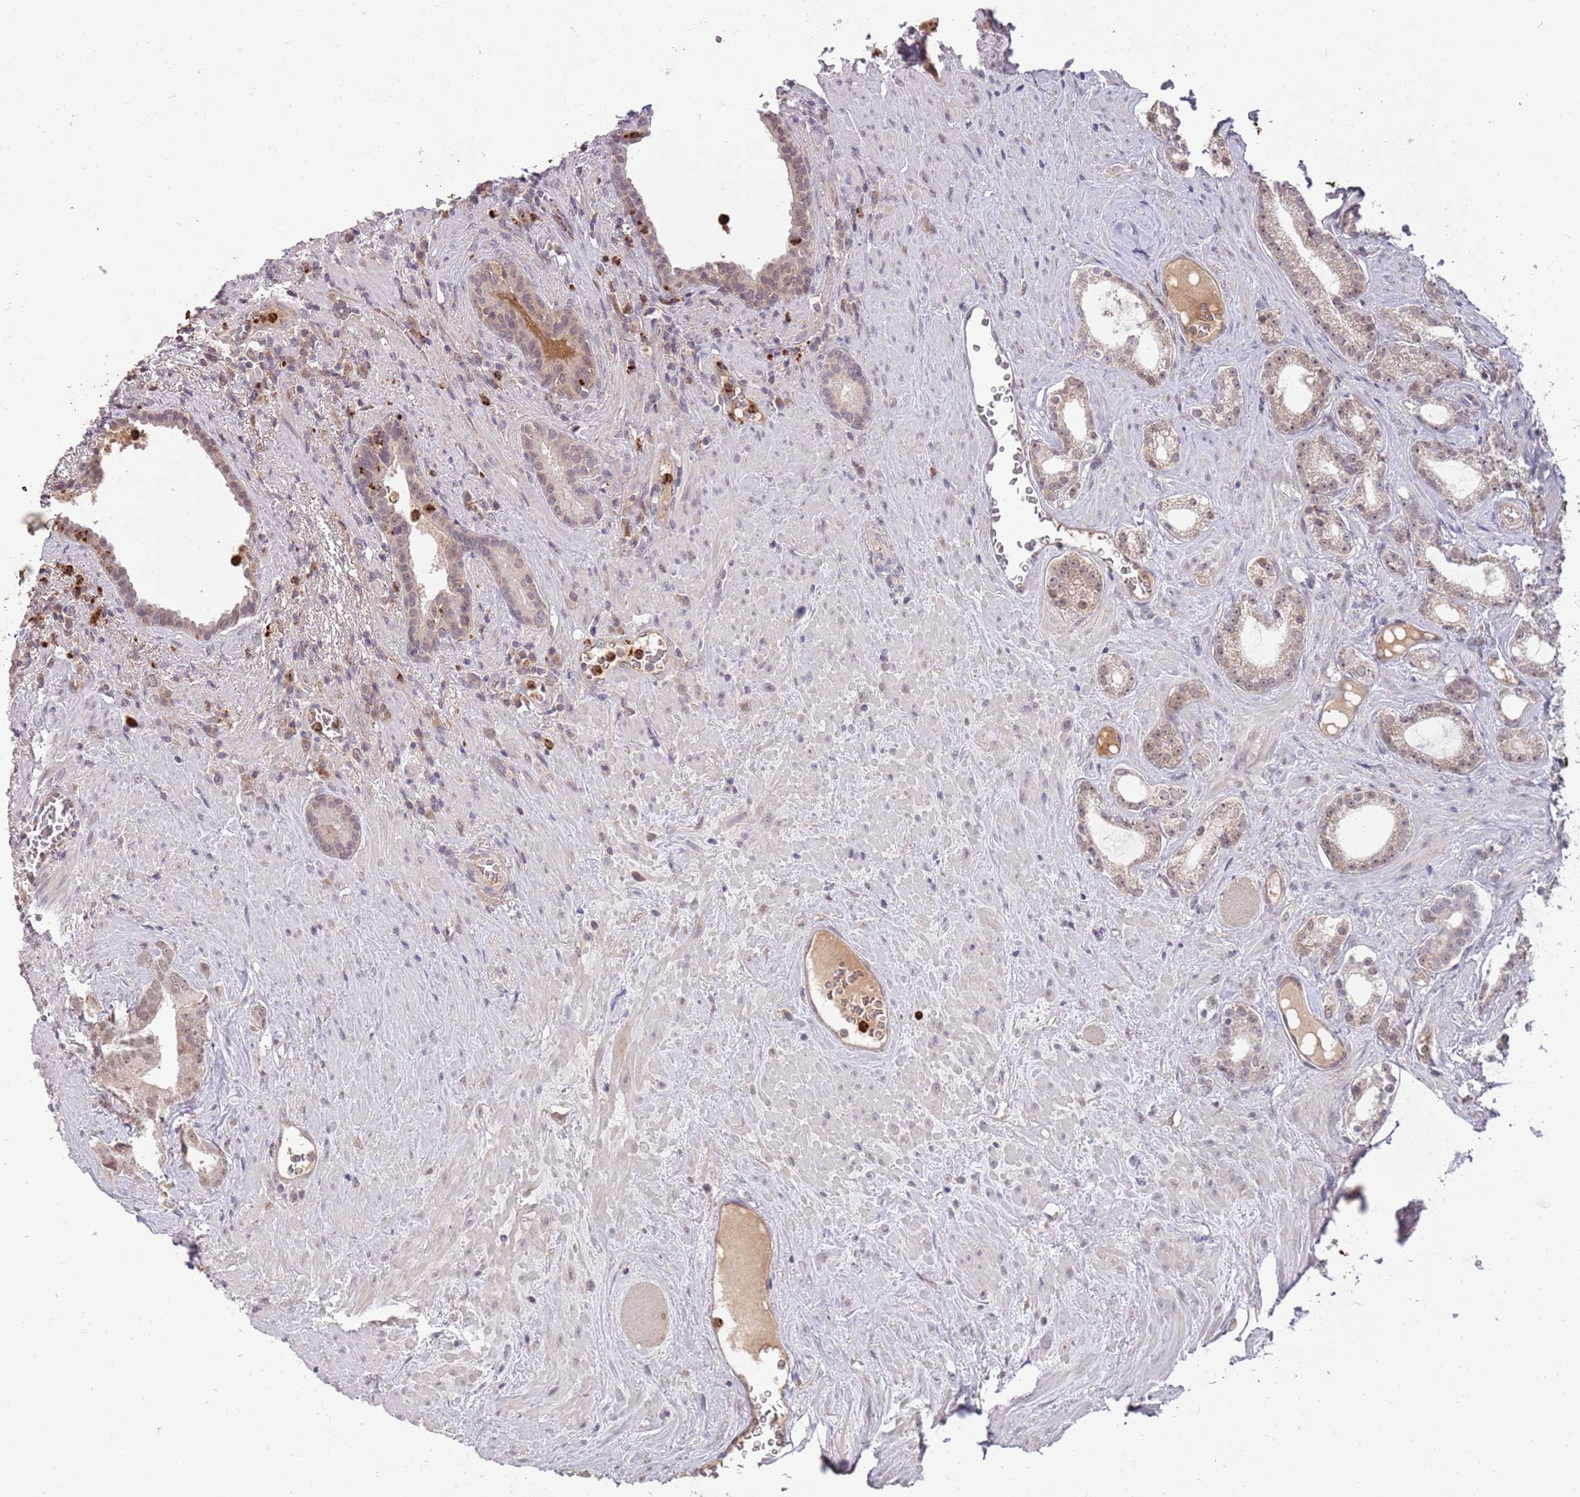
{"staining": {"intensity": "weak", "quantity": "25%-75%", "location": "nuclear"}, "tissue": "prostate cancer", "cell_type": "Tumor cells", "image_type": "cancer", "snomed": [{"axis": "morphology", "description": "Adenocarcinoma, Low grade"}, {"axis": "topography", "description": "Prostate"}], "caption": "Protein expression analysis of human prostate low-grade adenocarcinoma reveals weak nuclear staining in about 25%-75% of tumor cells.", "gene": "NBPF6", "patient": {"sex": "male", "age": 71}}